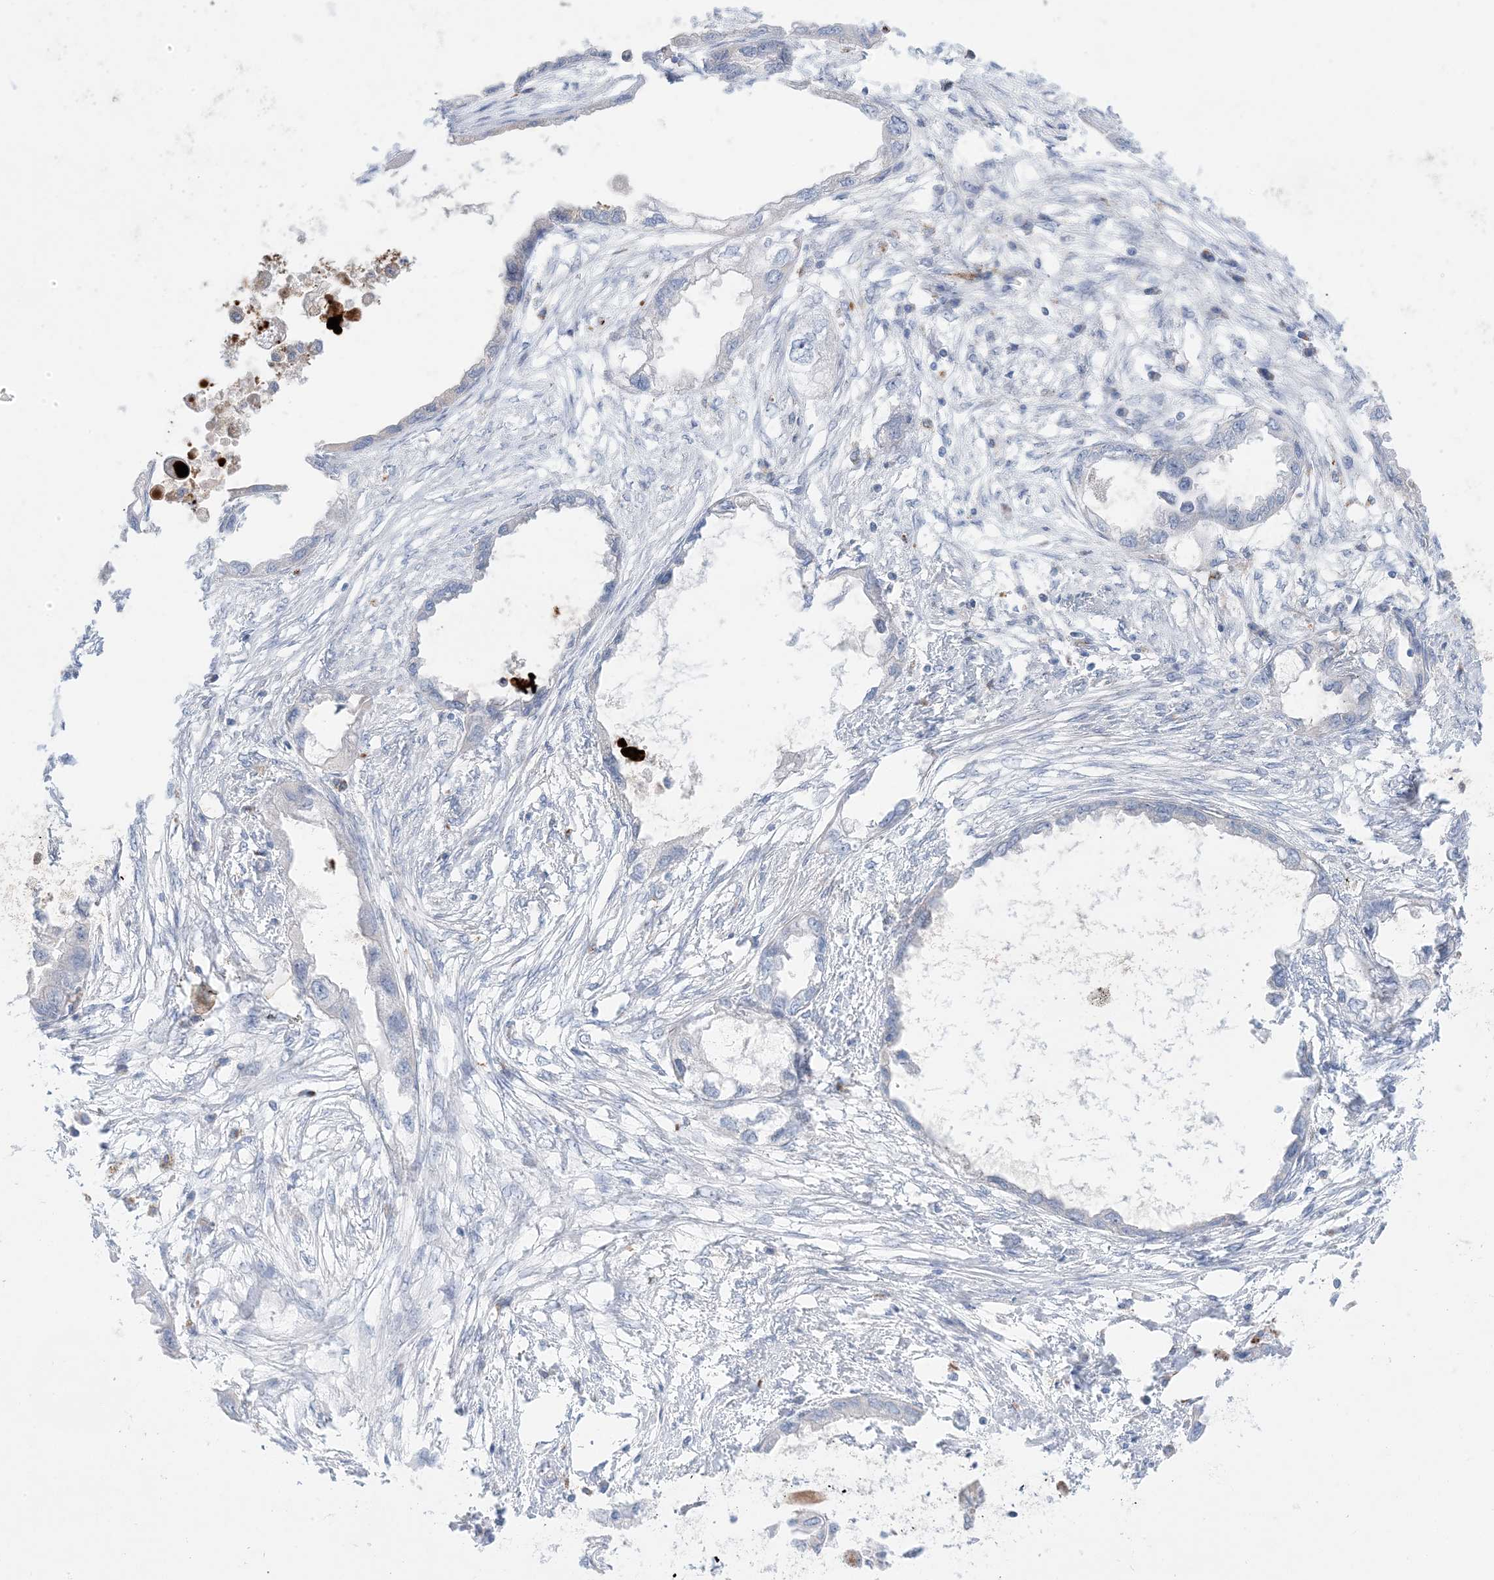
{"staining": {"intensity": "negative", "quantity": "none", "location": "none"}, "tissue": "endometrial cancer", "cell_type": "Tumor cells", "image_type": "cancer", "snomed": [{"axis": "morphology", "description": "Adenocarcinoma, NOS"}, {"axis": "morphology", "description": "Adenocarcinoma, metastatic, NOS"}, {"axis": "topography", "description": "Adipose tissue"}, {"axis": "topography", "description": "Endometrium"}], "caption": "Histopathology image shows no significant protein staining in tumor cells of endometrial adenocarcinoma.", "gene": "KCTD6", "patient": {"sex": "female", "age": 67}}